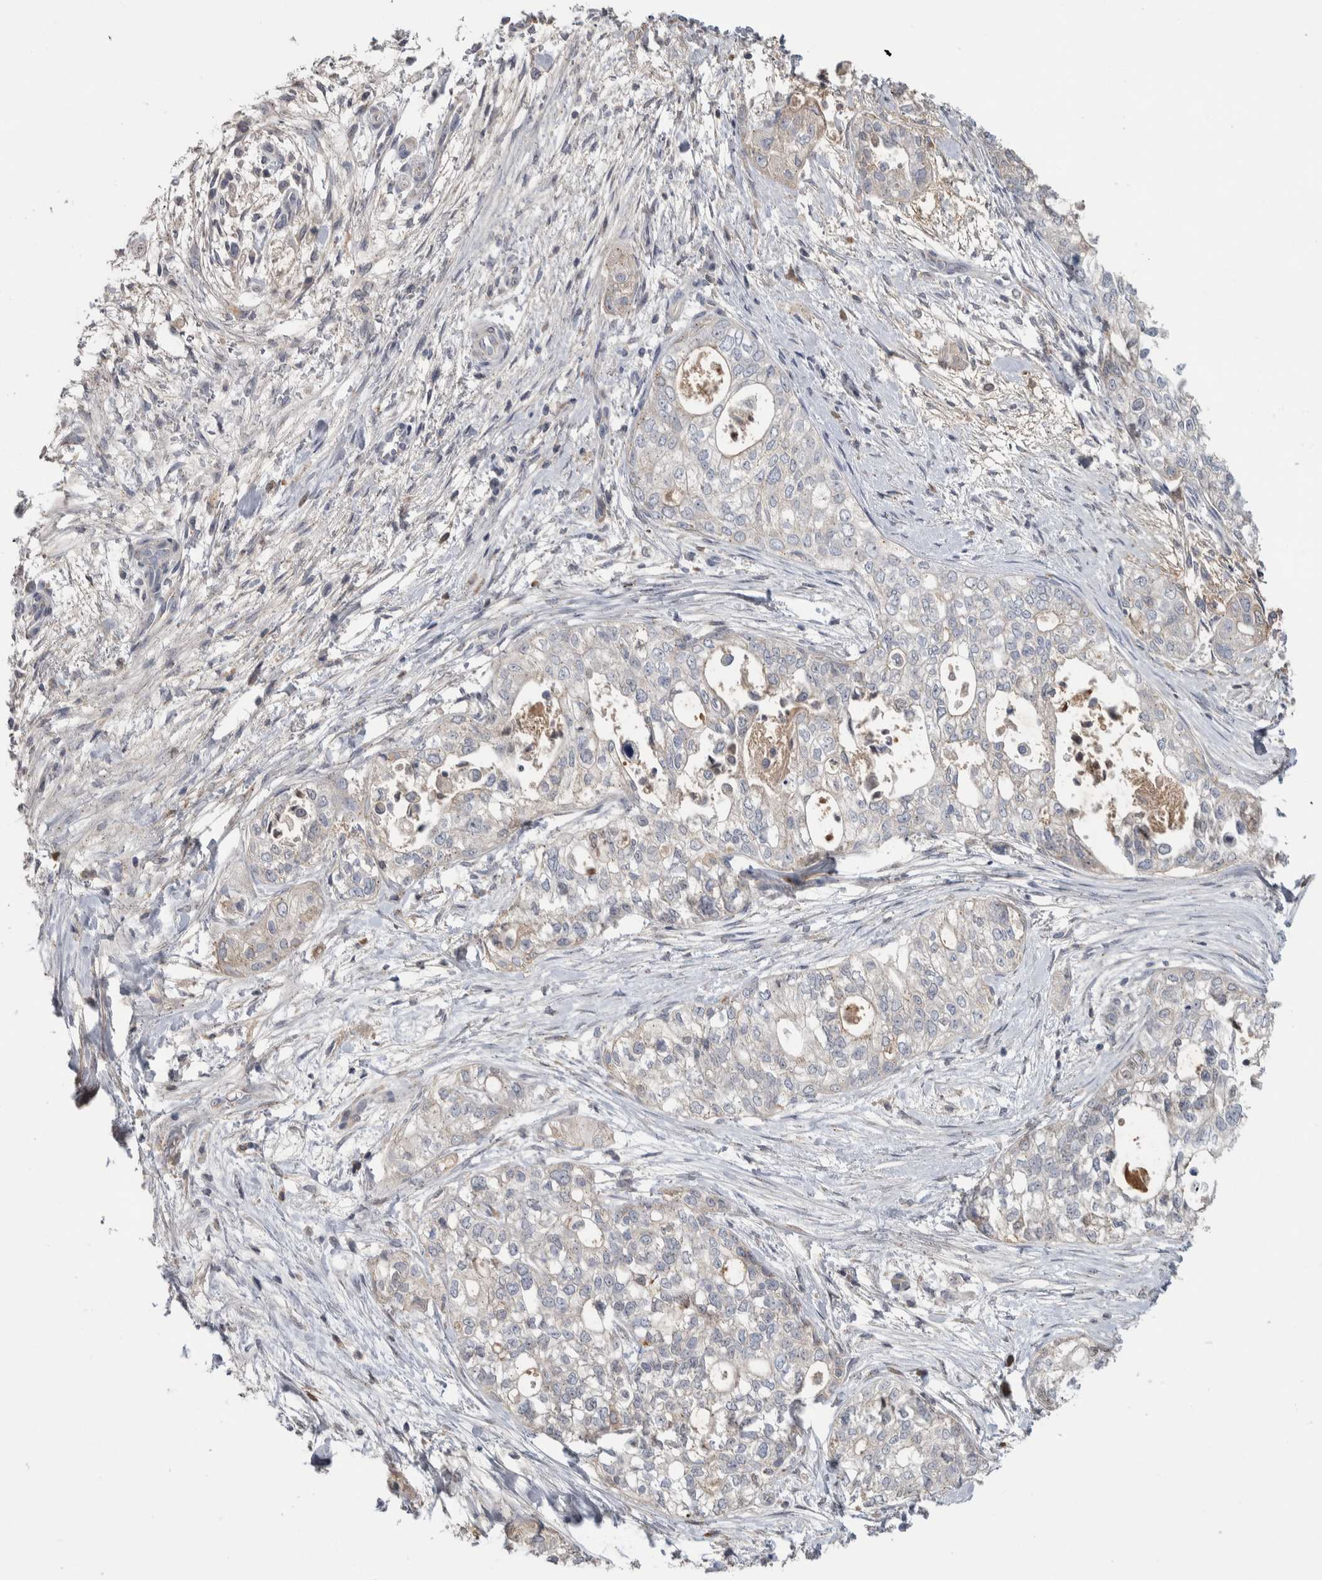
{"staining": {"intensity": "weak", "quantity": "<25%", "location": "cytoplasmic/membranous"}, "tissue": "pancreatic cancer", "cell_type": "Tumor cells", "image_type": "cancer", "snomed": [{"axis": "morphology", "description": "Adenocarcinoma, NOS"}, {"axis": "topography", "description": "Pancreas"}], "caption": "A histopathology image of human pancreatic cancer is negative for staining in tumor cells.", "gene": "FAM83G", "patient": {"sex": "male", "age": 72}}